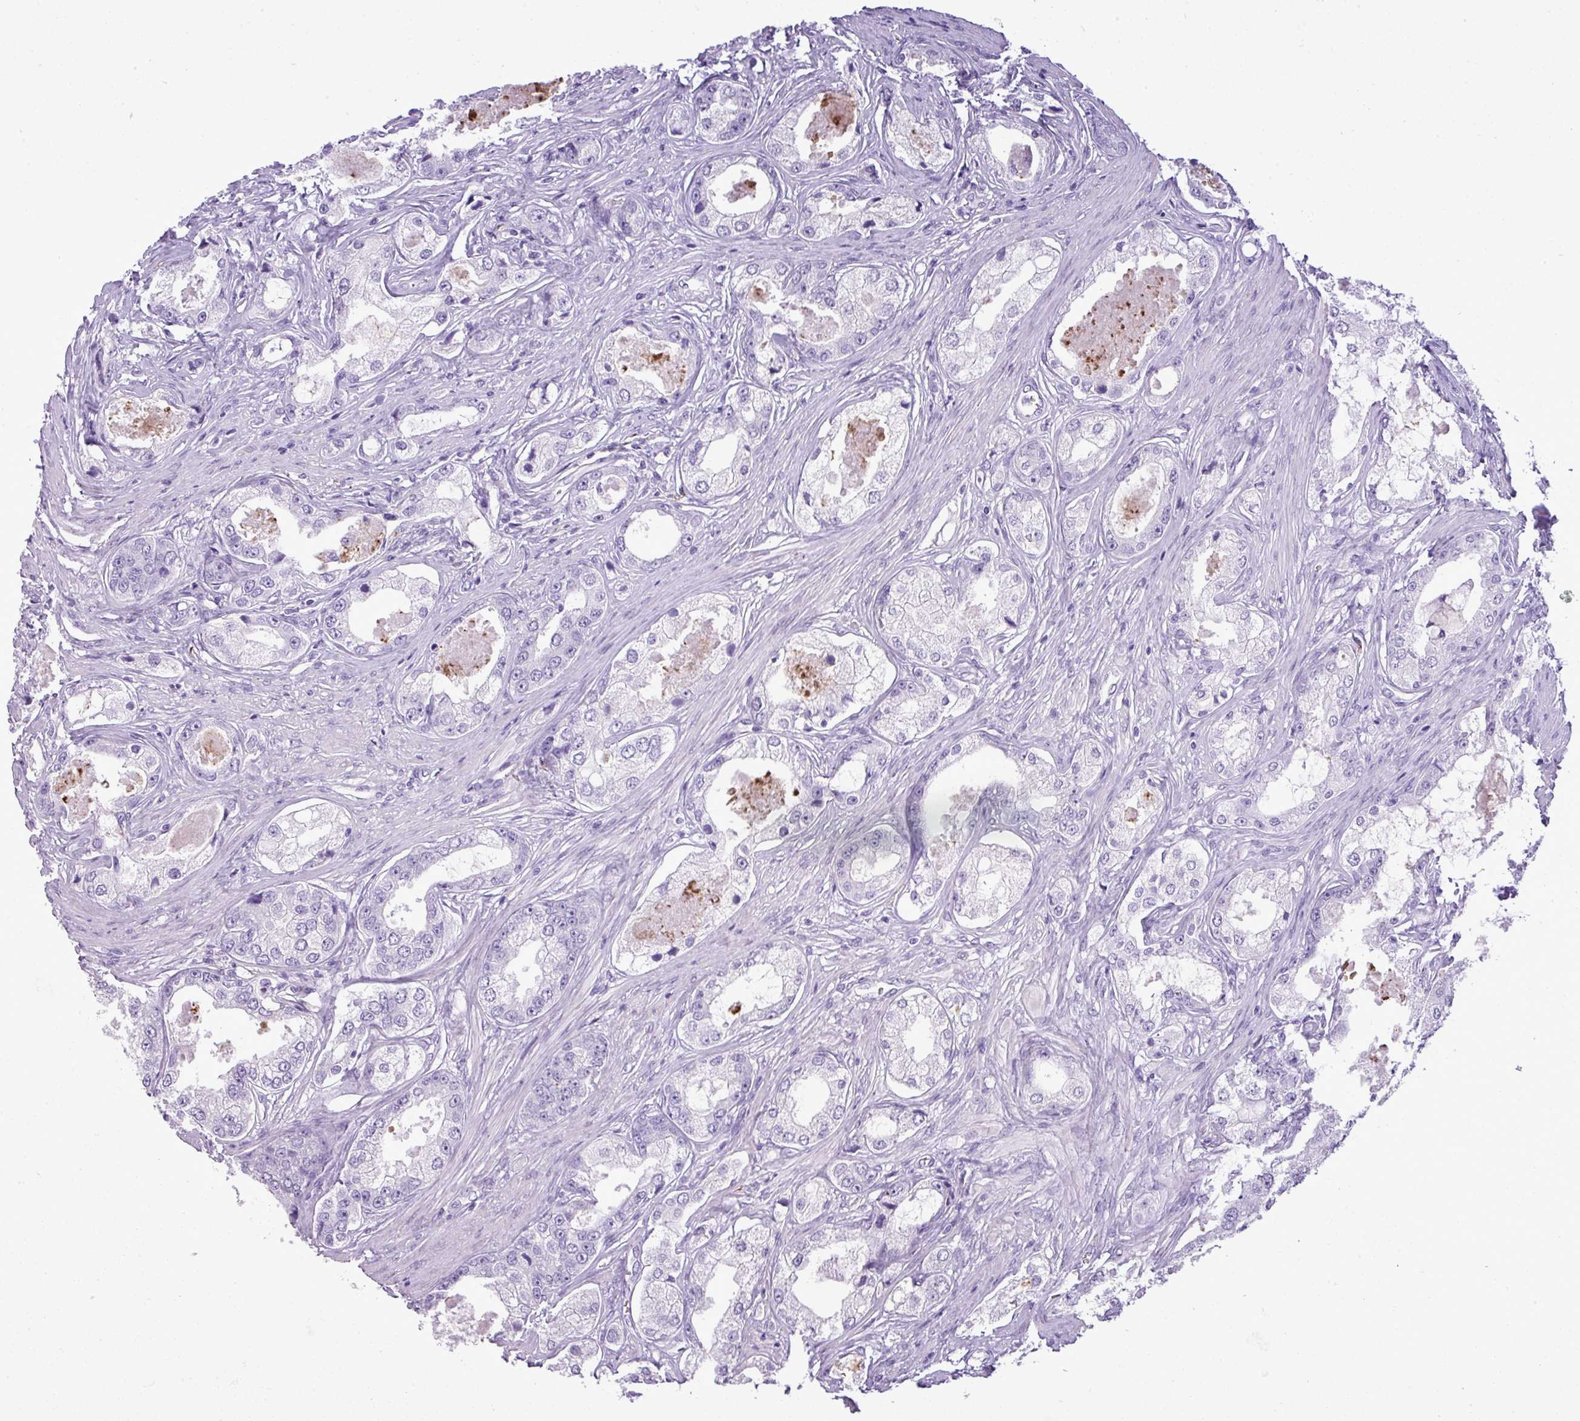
{"staining": {"intensity": "negative", "quantity": "none", "location": "none"}, "tissue": "prostate cancer", "cell_type": "Tumor cells", "image_type": "cancer", "snomed": [{"axis": "morphology", "description": "Adenocarcinoma, Low grade"}, {"axis": "topography", "description": "Prostate"}], "caption": "Tumor cells are negative for brown protein staining in prostate cancer. Nuclei are stained in blue.", "gene": "RBMXL2", "patient": {"sex": "male", "age": 68}}